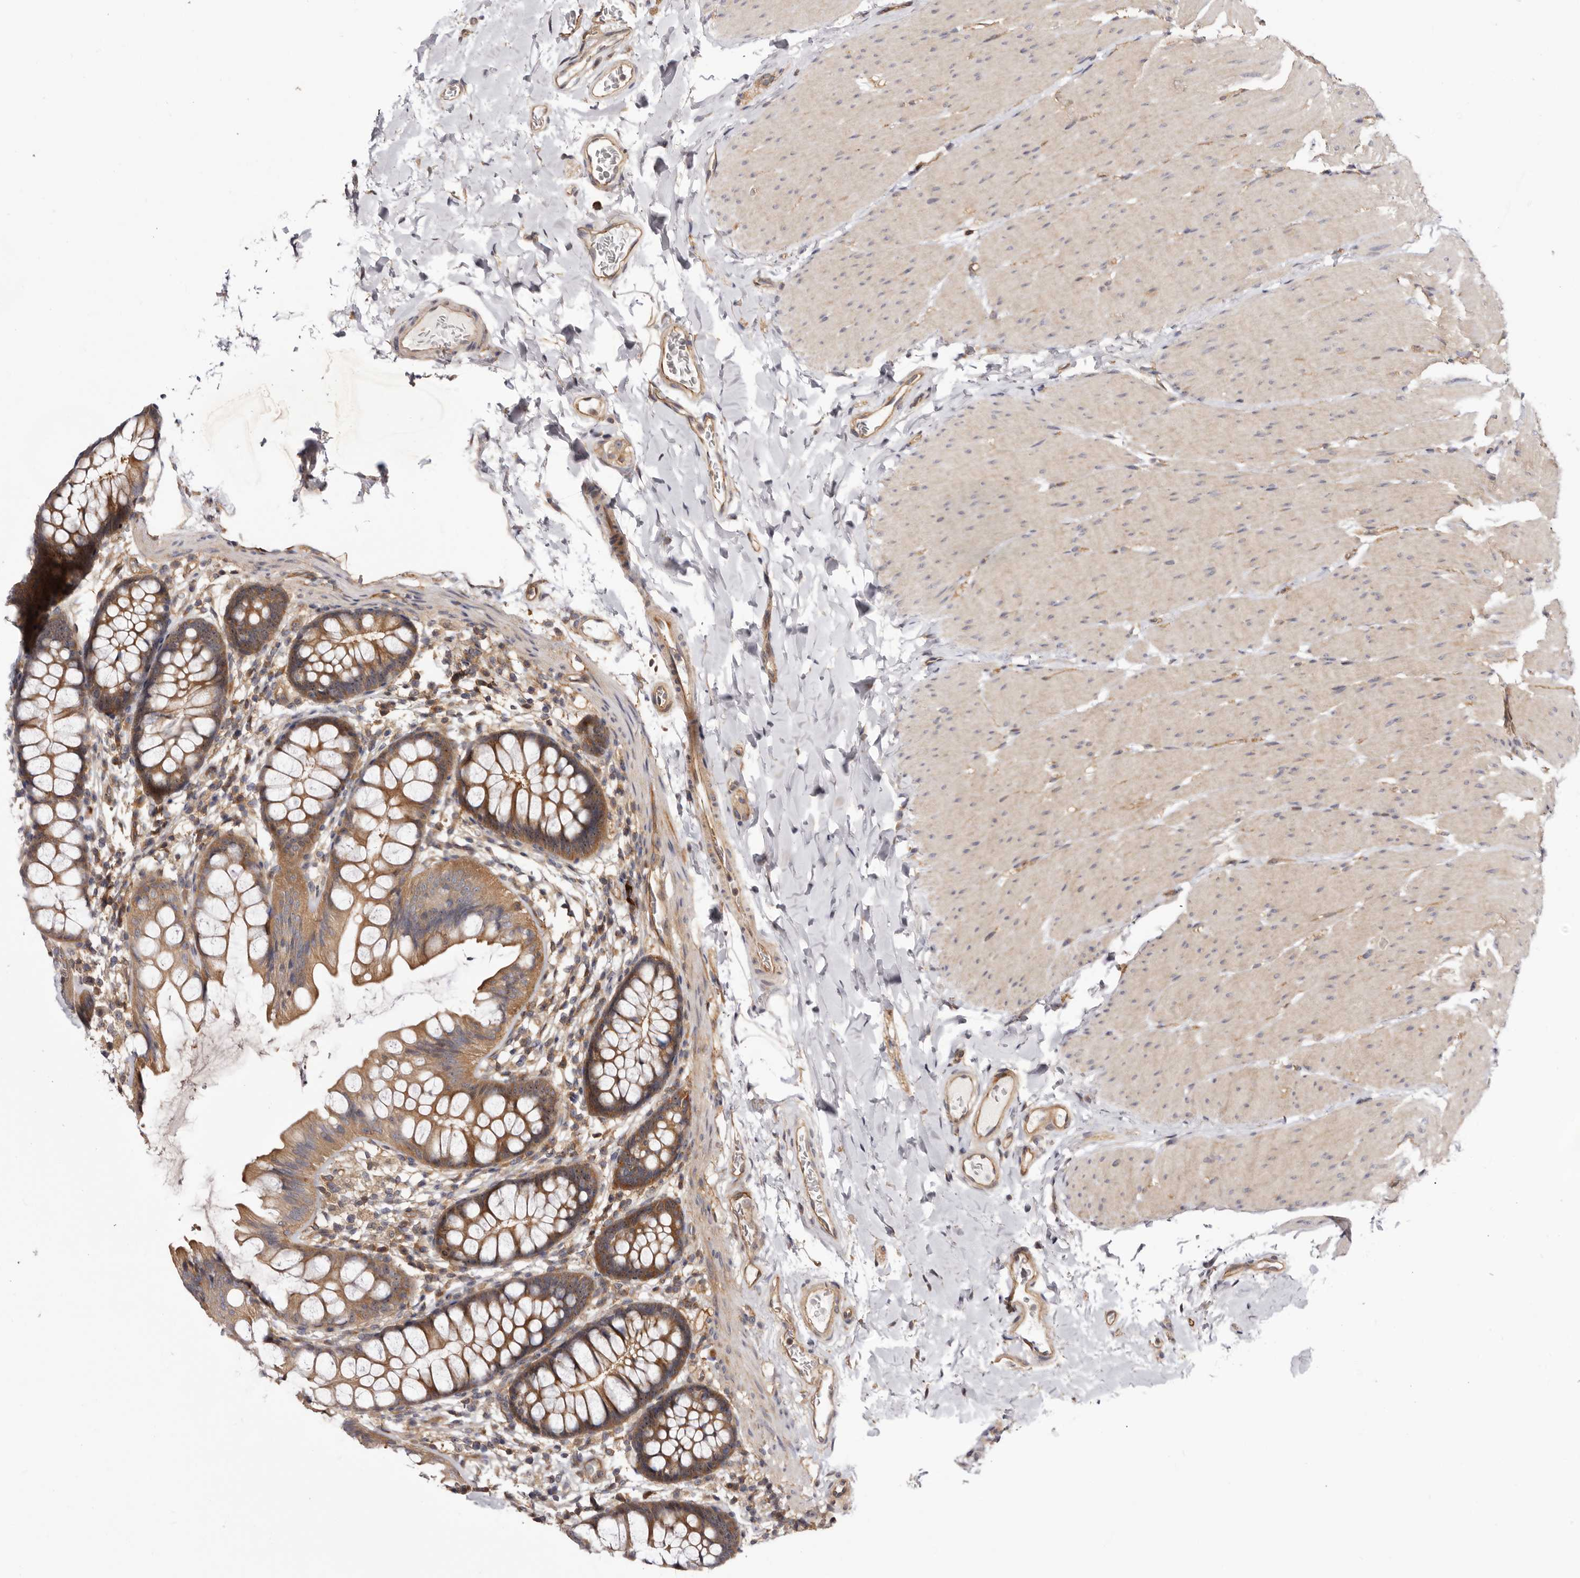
{"staining": {"intensity": "moderate", "quantity": ">75%", "location": "cytoplasmic/membranous"}, "tissue": "colon", "cell_type": "Endothelial cells", "image_type": "normal", "snomed": [{"axis": "morphology", "description": "Normal tissue, NOS"}, {"axis": "topography", "description": "Colon"}], "caption": "Immunohistochemistry micrograph of normal colon: colon stained using immunohistochemistry (IHC) exhibits medium levels of moderate protein expression localized specifically in the cytoplasmic/membranous of endothelial cells, appearing as a cytoplasmic/membranous brown color.", "gene": "PANK4", "patient": {"sex": "female", "age": 62}}